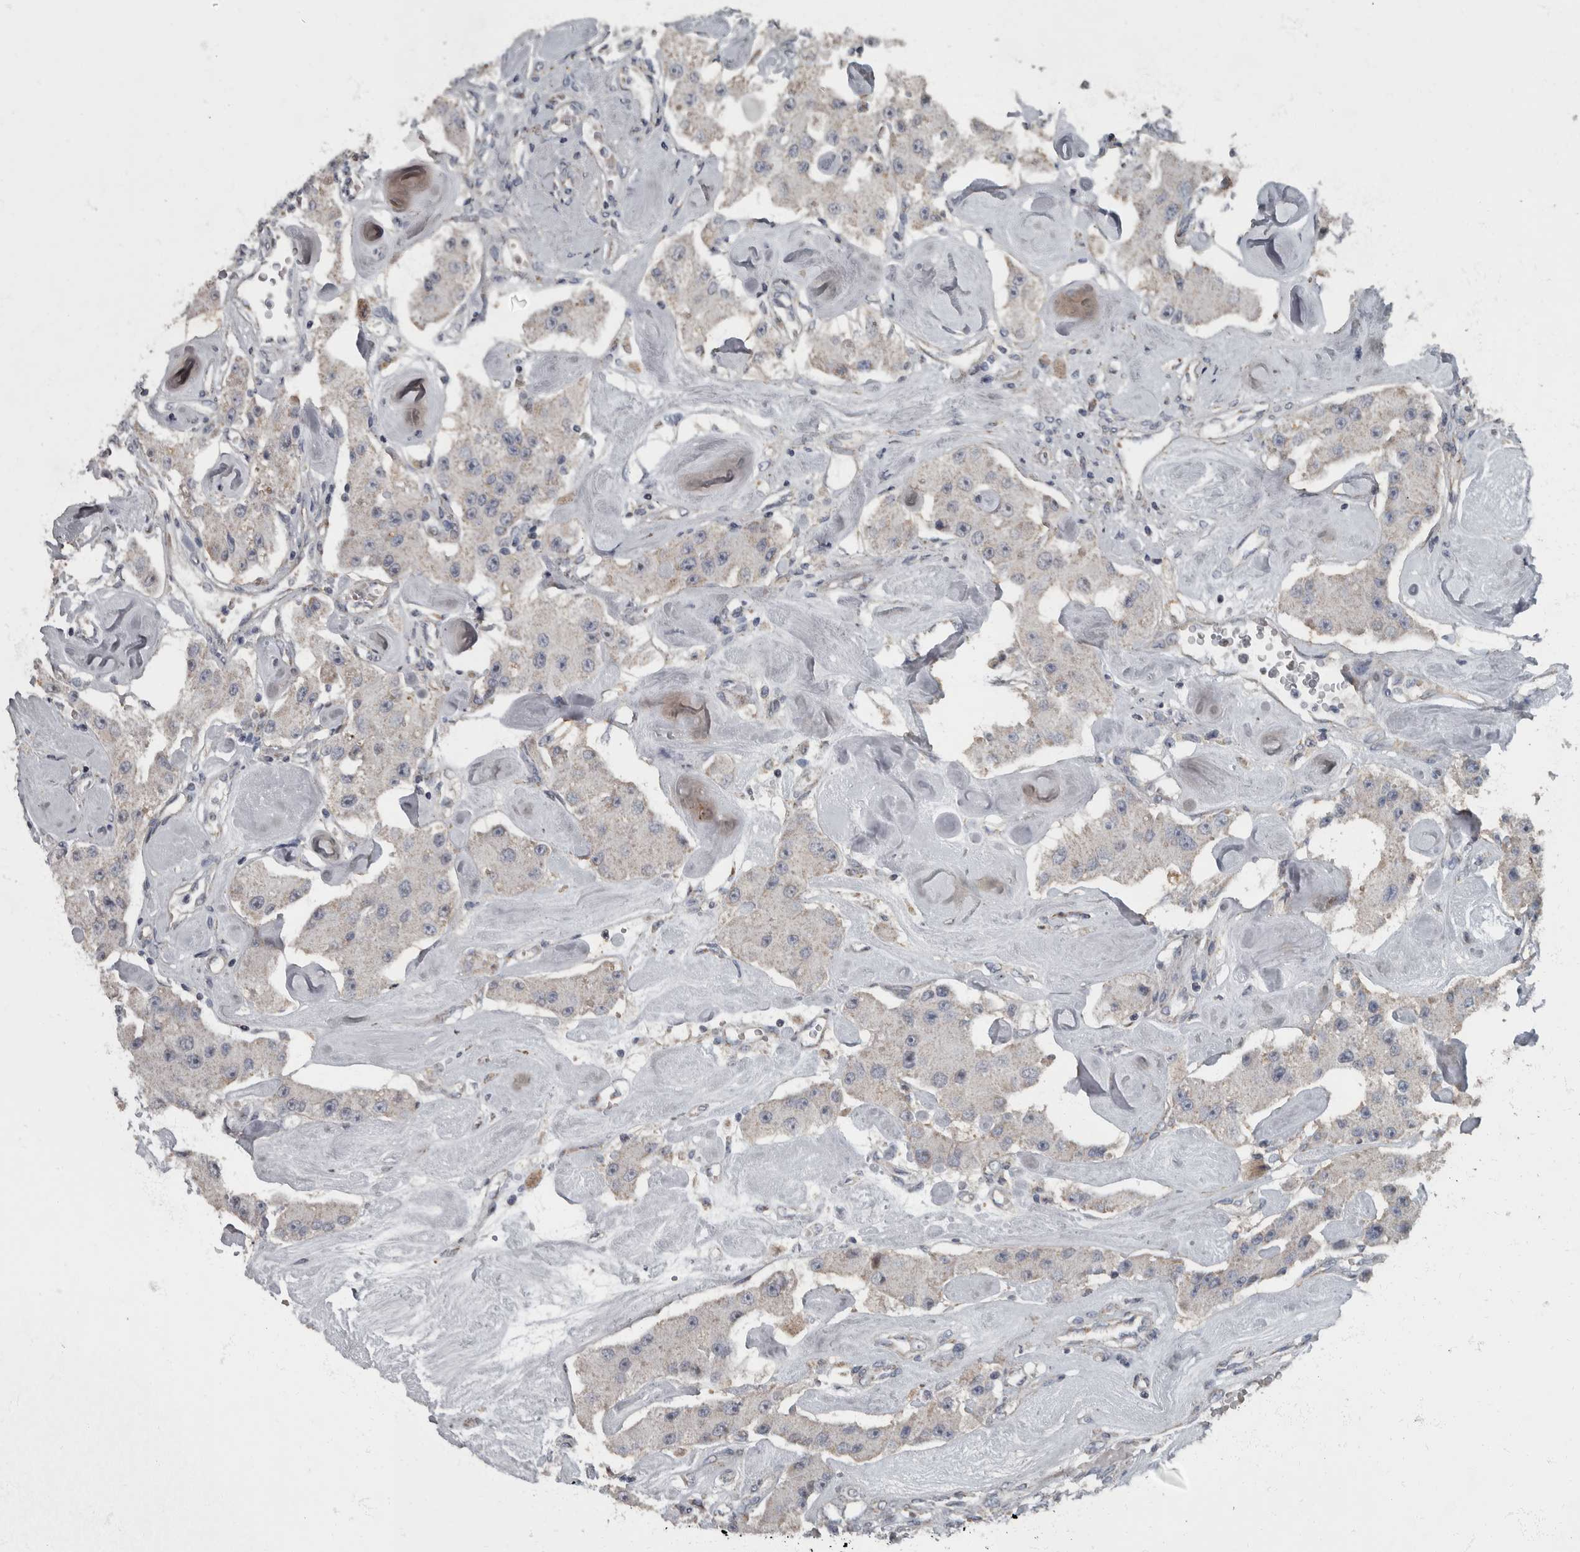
{"staining": {"intensity": "negative", "quantity": "none", "location": "none"}, "tissue": "carcinoid", "cell_type": "Tumor cells", "image_type": "cancer", "snomed": [{"axis": "morphology", "description": "Carcinoid, malignant, NOS"}, {"axis": "topography", "description": "Pancreas"}], "caption": "Carcinoid (malignant) was stained to show a protein in brown. There is no significant staining in tumor cells.", "gene": "RABGGTB", "patient": {"sex": "male", "age": 41}}